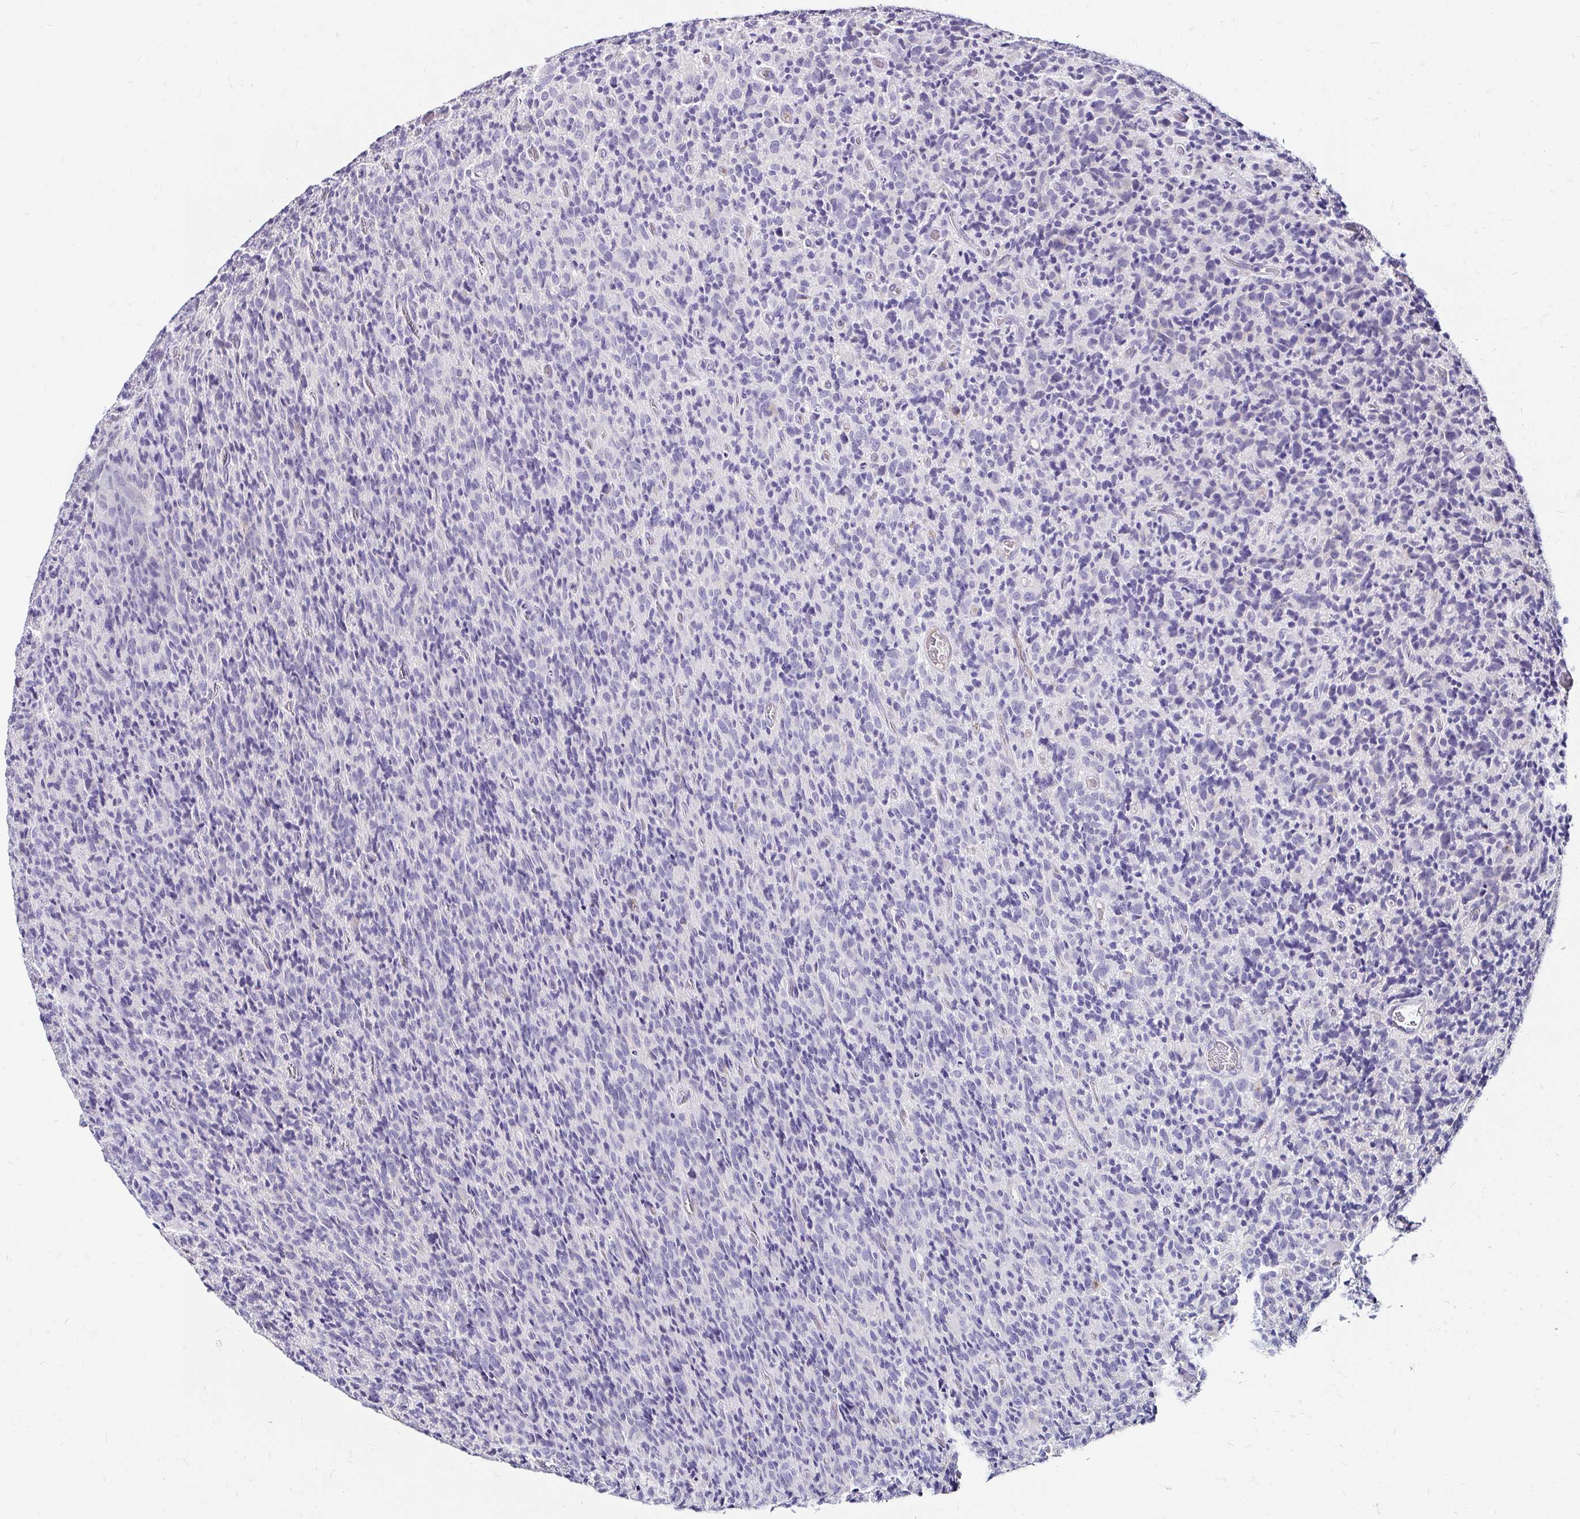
{"staining": {"intensity": "negative", "quantity": "none", "location": "none"}, "tissue": "glioma", "cell_type": "Tumor cells", "image_type": "cancer", "snomed": [{"axis": "morphology", "description": "Glioma, malignant, High grade"}, {"axis": "topography", "description": "Brain"}], "caption": "There is no significant positivity in tumor cells of glioma.", "gene": "SCG3", "patient": {"sex": "male", "age": 76}}